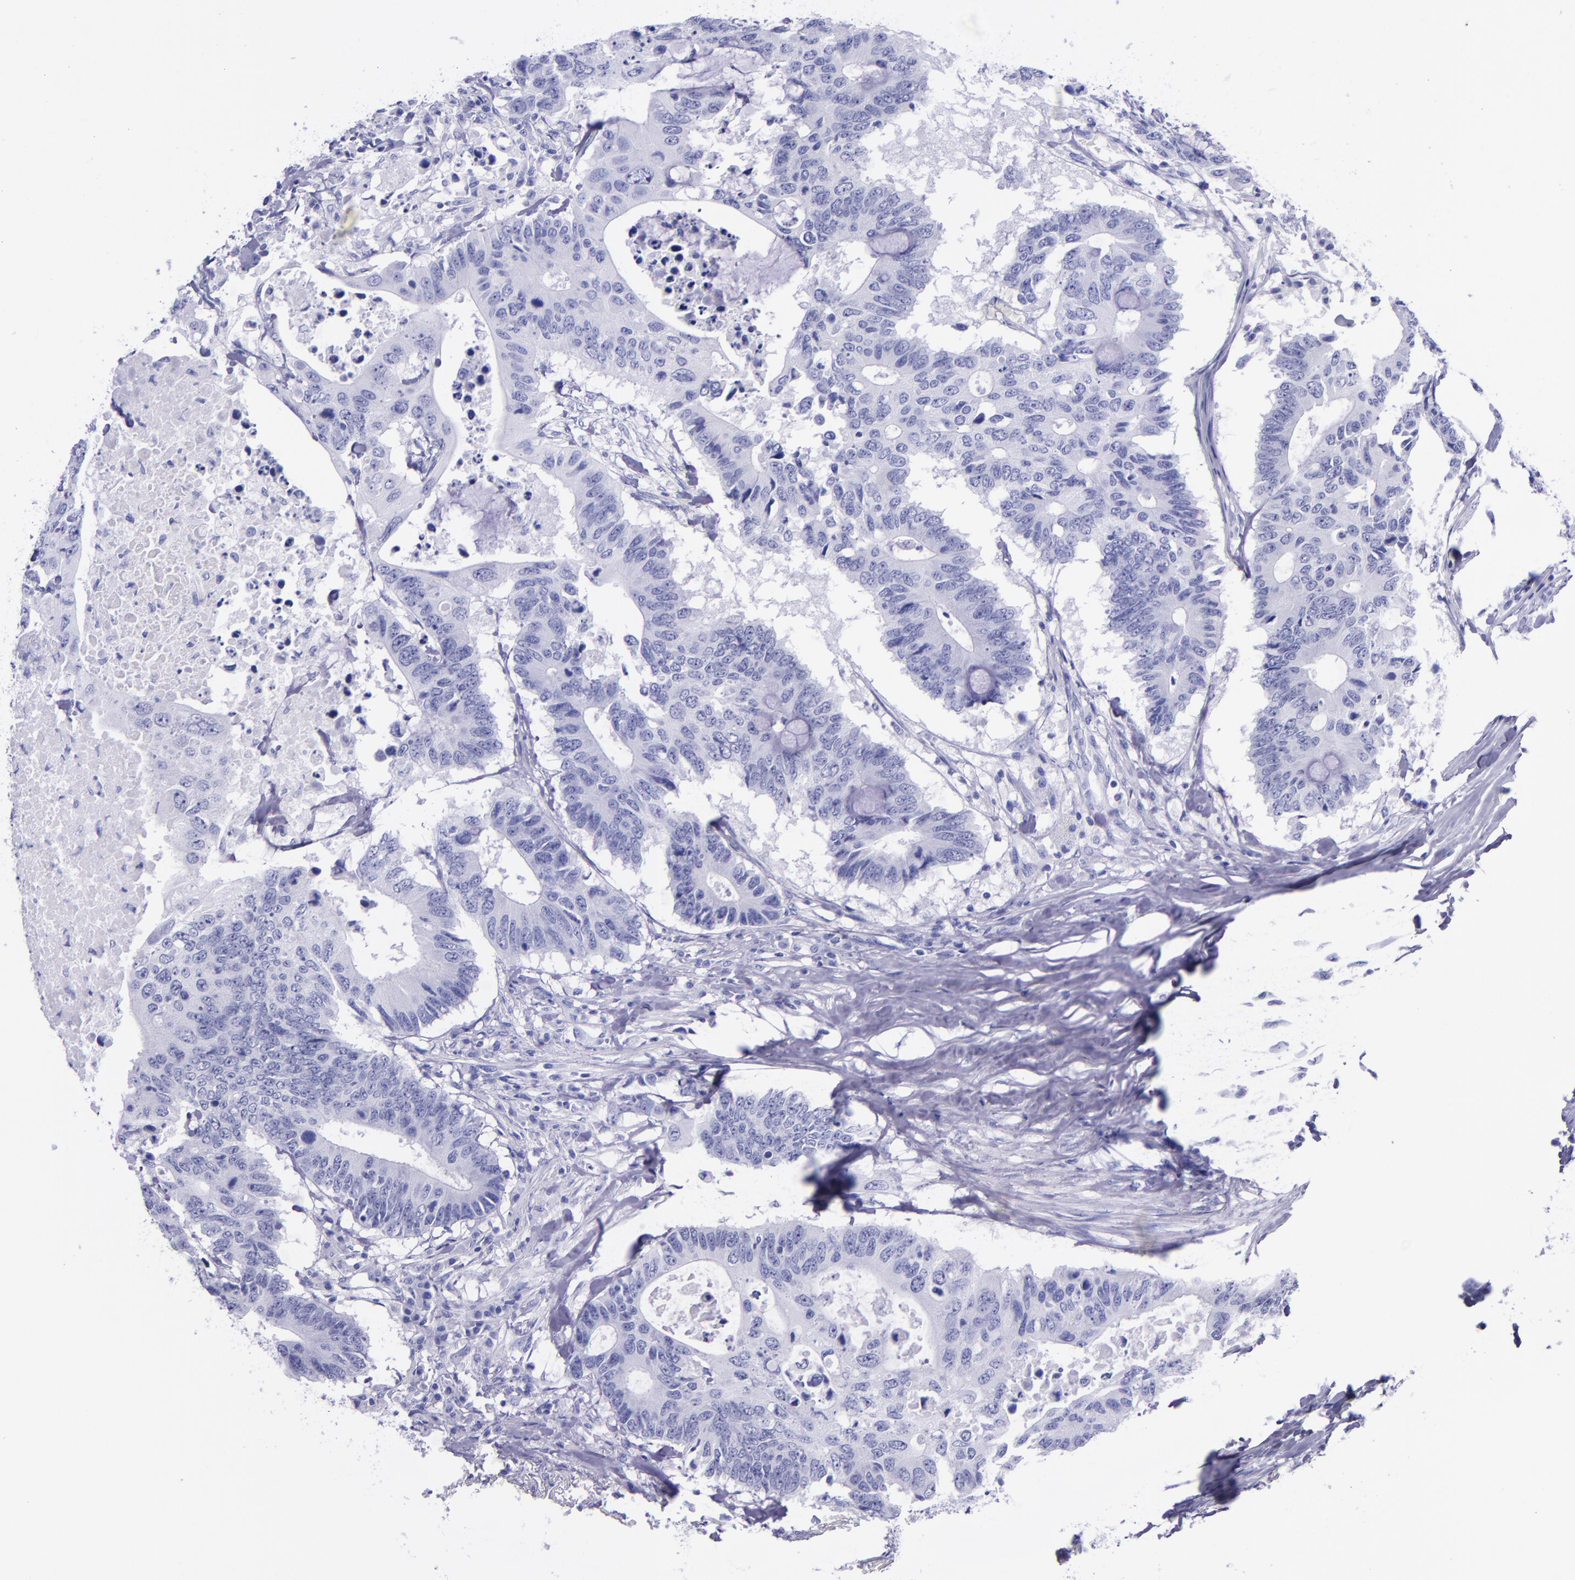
{"staining": {"intensity": "negative", "quantity": "none", "location": "none"}, "tissue": "colorectal cancer", "cell_type": "Tumor cells", "image_type": "cancer", "snomed": [{"axis": "morphology", "description": "Adenocarcinoma, NOS"}, {"axis": "topography", "description": "Colon"}], "caption": "This is an immunohistochemistry micrograph of human colorectal cancer. There is no positivity in tumor cells.", "gene": "MBP", "patient": {"sex": "male", "age": 71}}